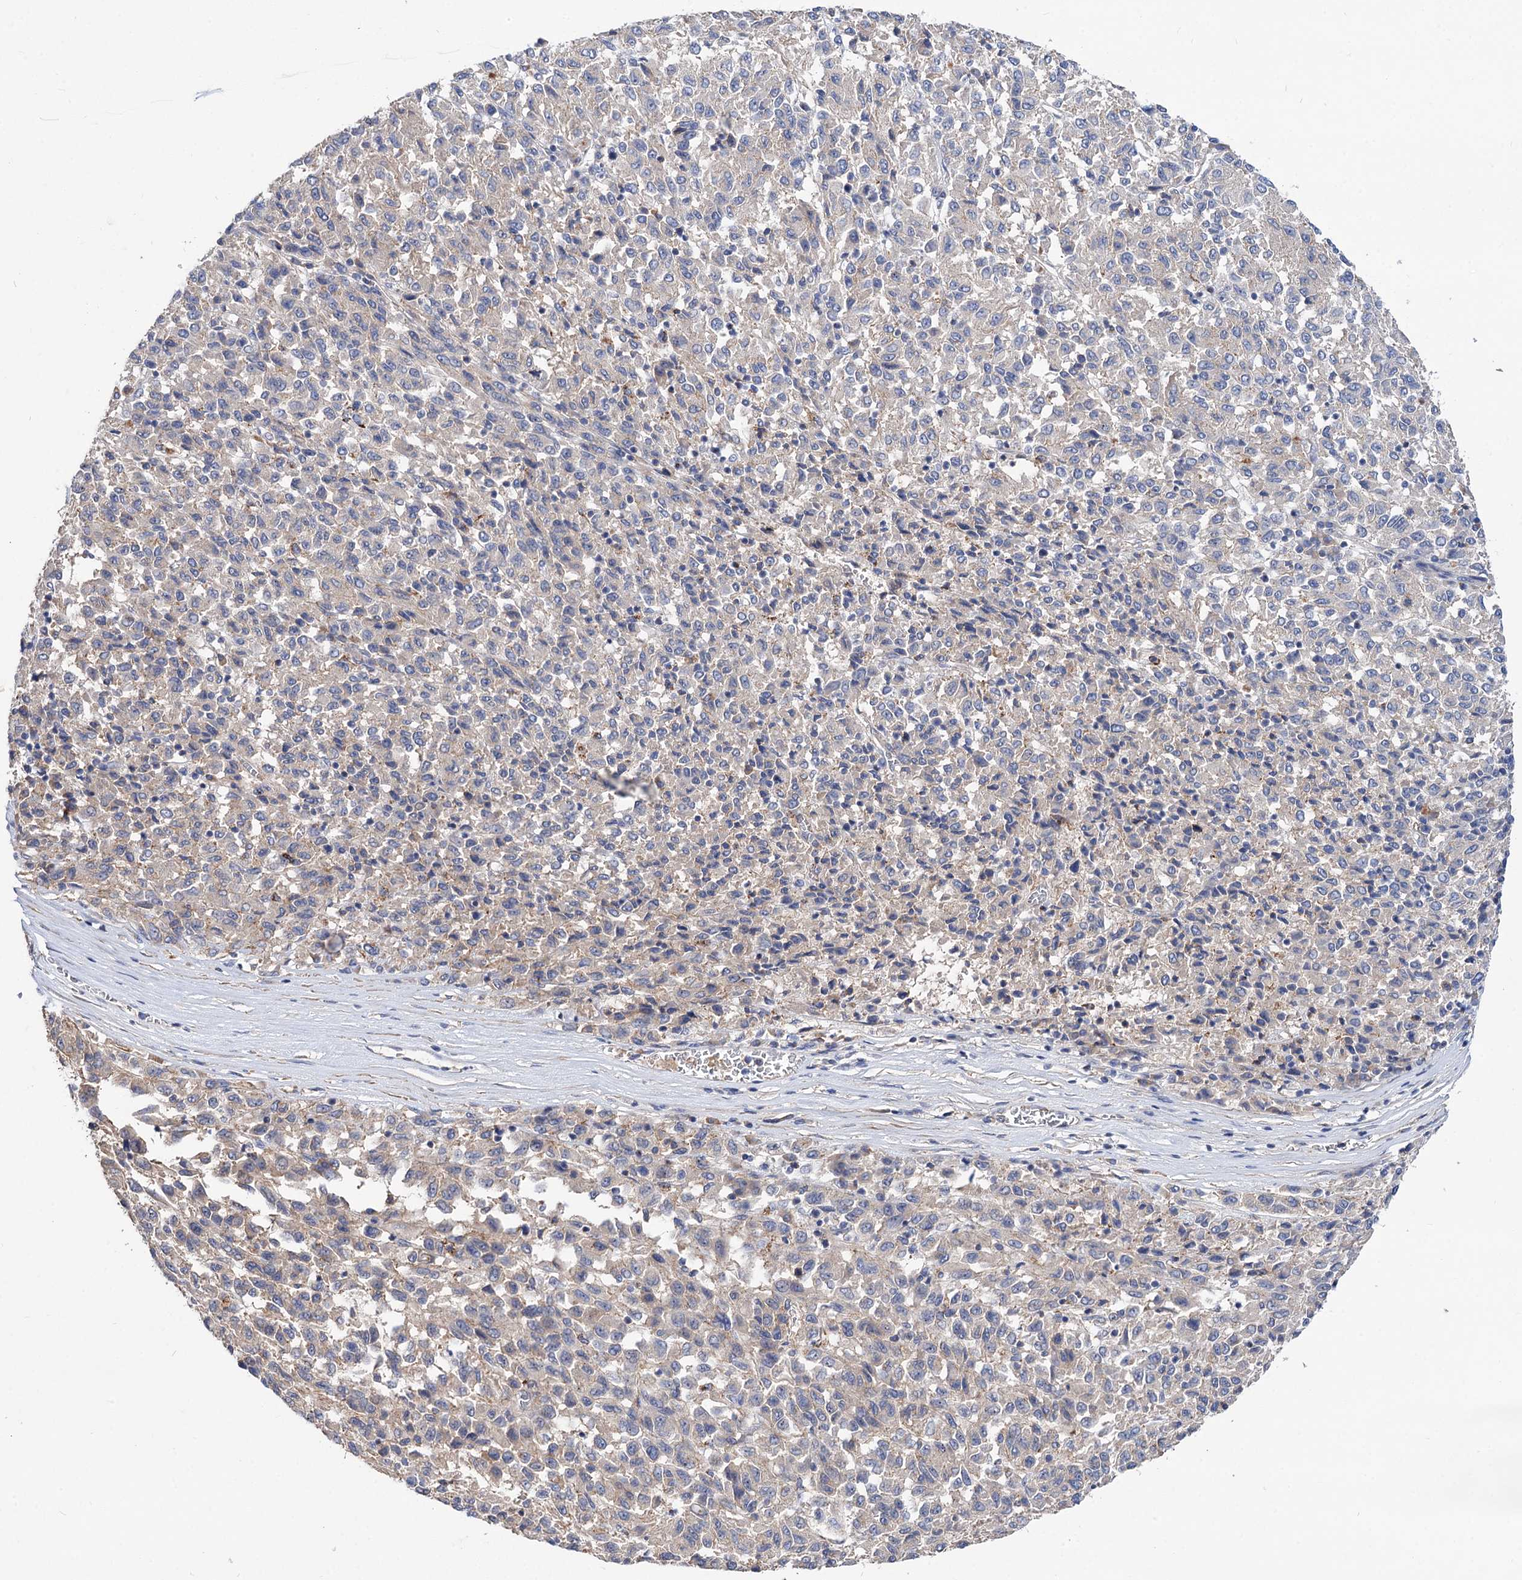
{"staining": {"intensity": "negative", "quantity": "none", "location": "none"}, "tissue": "melanoma", "cell_type": "Tumor cells", "image_type": "cancer", "snomed": [{"axis": "morphology", "description": "Malignant melanoma, Metastatic site"}, {"axis": "topography", "description": "Lung"}], "caption": "High magnification brightfield microscopy of melanoma stained with DAB (3,3'-diaminobenzidine) (brown) and counterstained with hematoxylin (blue): tumor cells show no significant expression. (DAB immunohistochemistry (IHC) with hematoxylin counter stain).", "gene": "NUDCD2", "patient": {"sex": "male", "age": 64}}